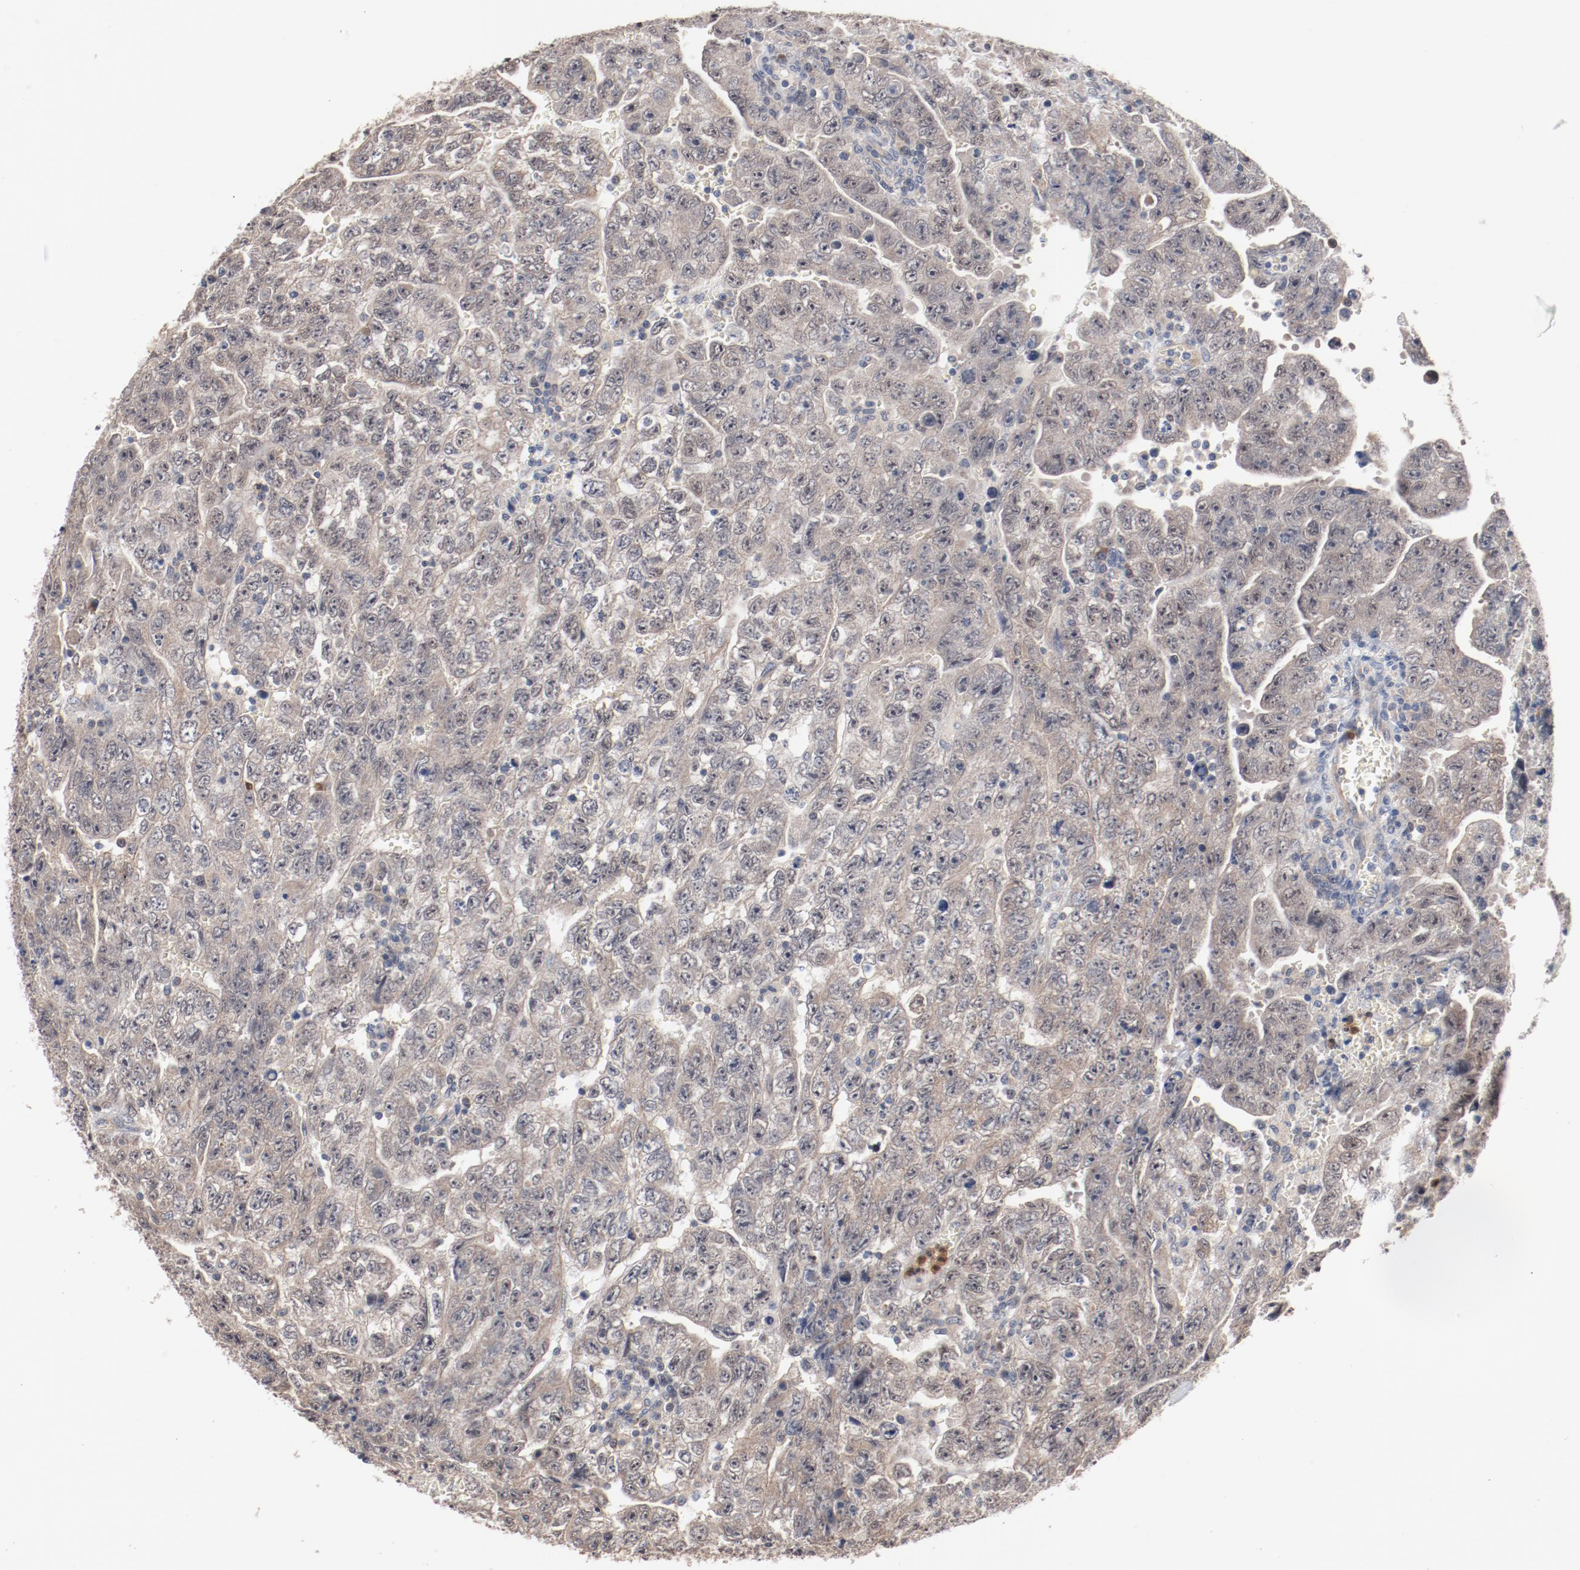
{"staining": {"intensity": "weak", "quantity": ">75%", "location": "cytoplasmic/membranous"}, "tissue": "testis cancer", "cell_type": "Tumor cells", "image_type": "cancer", "snomed": [{"axis": "morphology", "description": "Carcinoma, Embryonal, NOS"}, {"axis": "topography", "description": "Testis"}], "caption": "Immunohistochemical staining of human testis cancer (embryonal carcinoma) shows low levels of weak cytoplasmic/membranous protein expression in about >75% of tumor cells.", "gene": "RNASE11", "patient": {"sex": "male", "age": 28}}